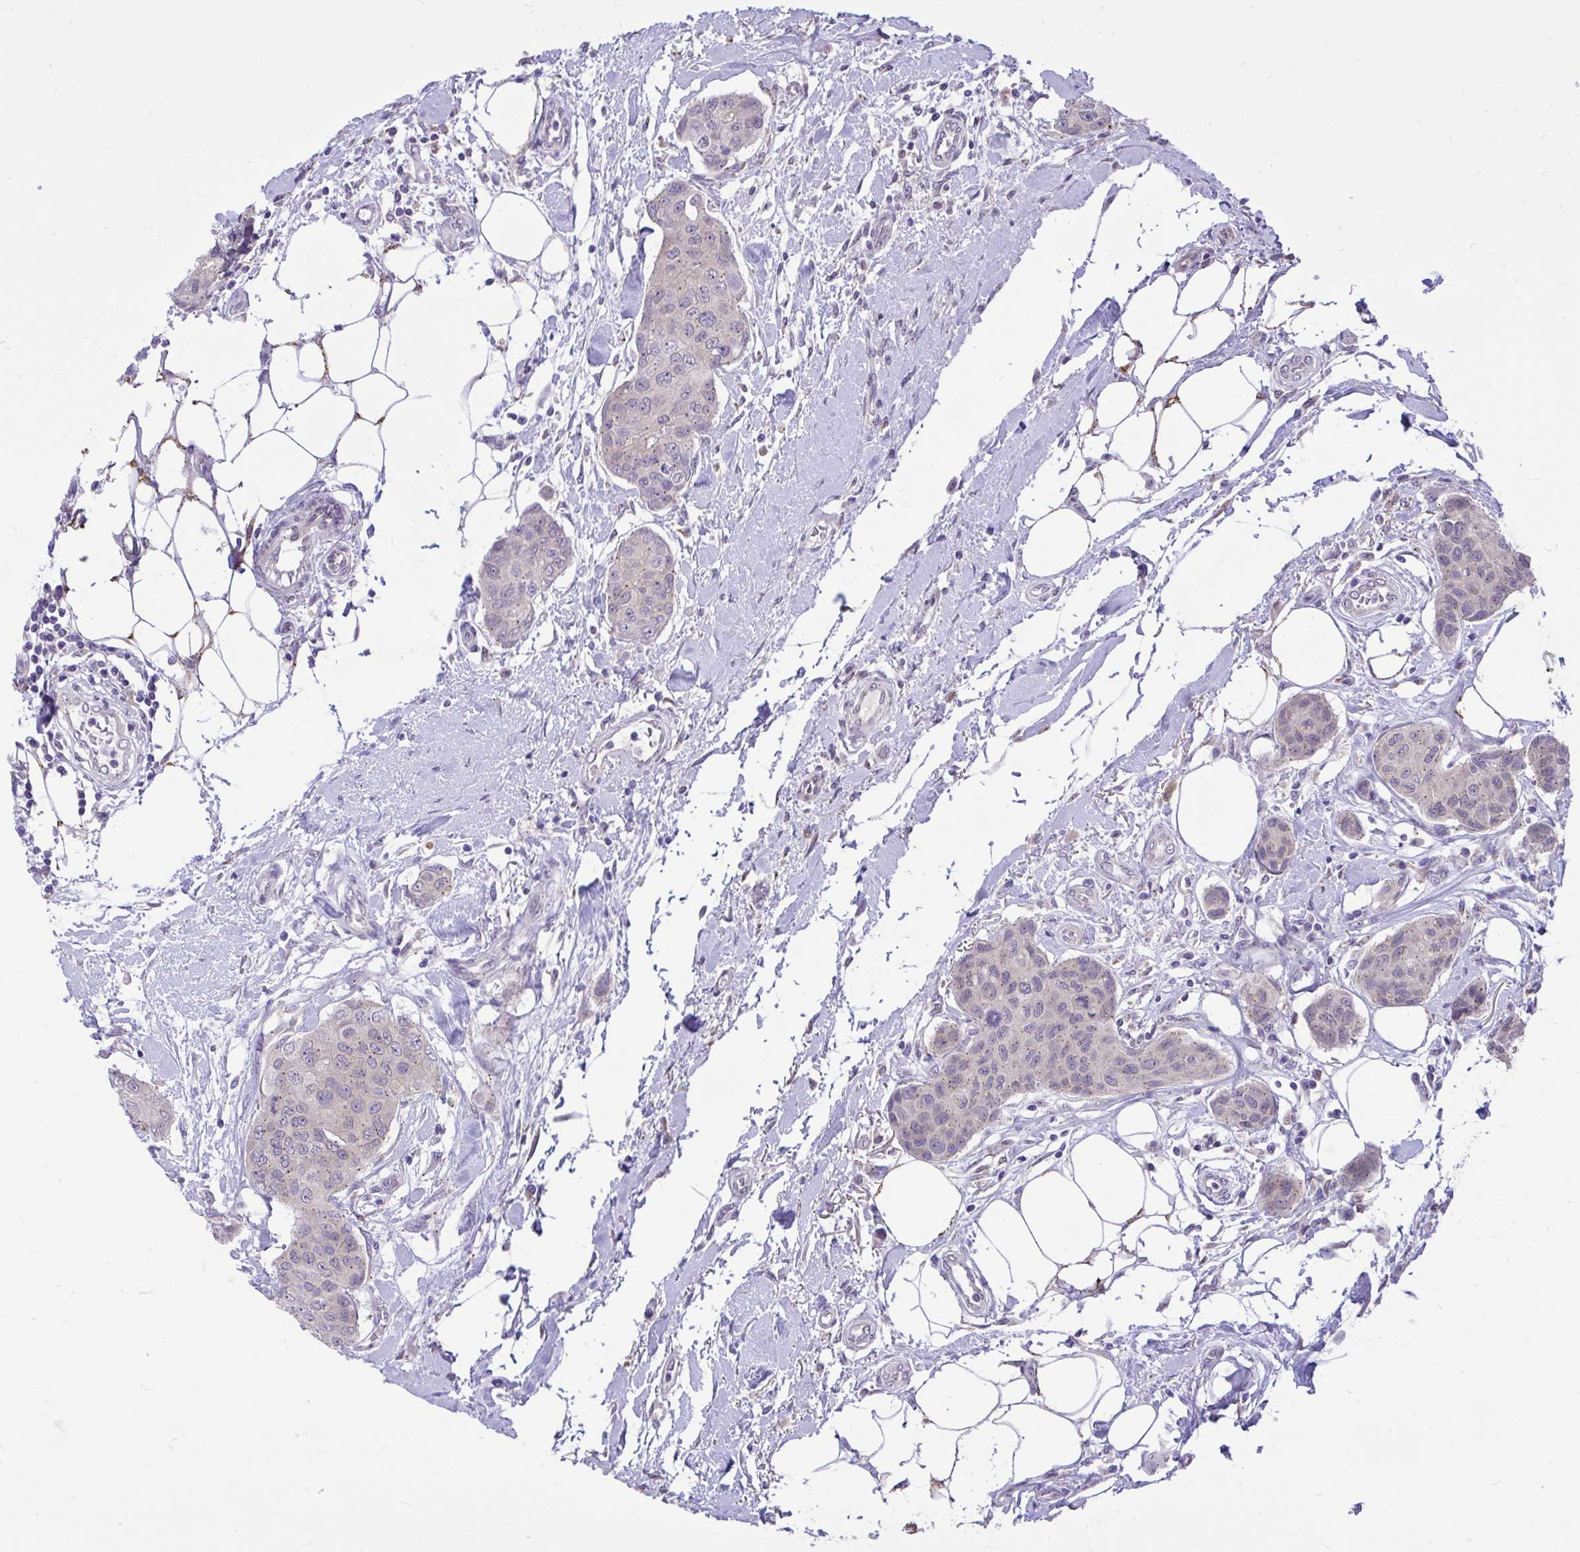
{"staining": {"intensity": "weak", "quantity": "25%-75%", "location": "cytoplasmic/membranous"}, "tissue": "breast cancer", "cell_type": "Tumor cells", "image_type": "cancer", "snomed": [{"axis": "morphology", "description": "Duct carcinoma"}, {"axis": "topography", "description": "Breast"}, {"axis": "topography", "description": "Lymph node"}], "caption": "Immunohistochemistry histopathology image of human breast intraductal carcinoma stained for a protein (brown), which exhibits low levels of weak cytoplasmic/membranous staining in approximately 25%-75% of tumor cells.", "gene": "CEACAM18", "patient": {"sex": "female", "age": 80}}